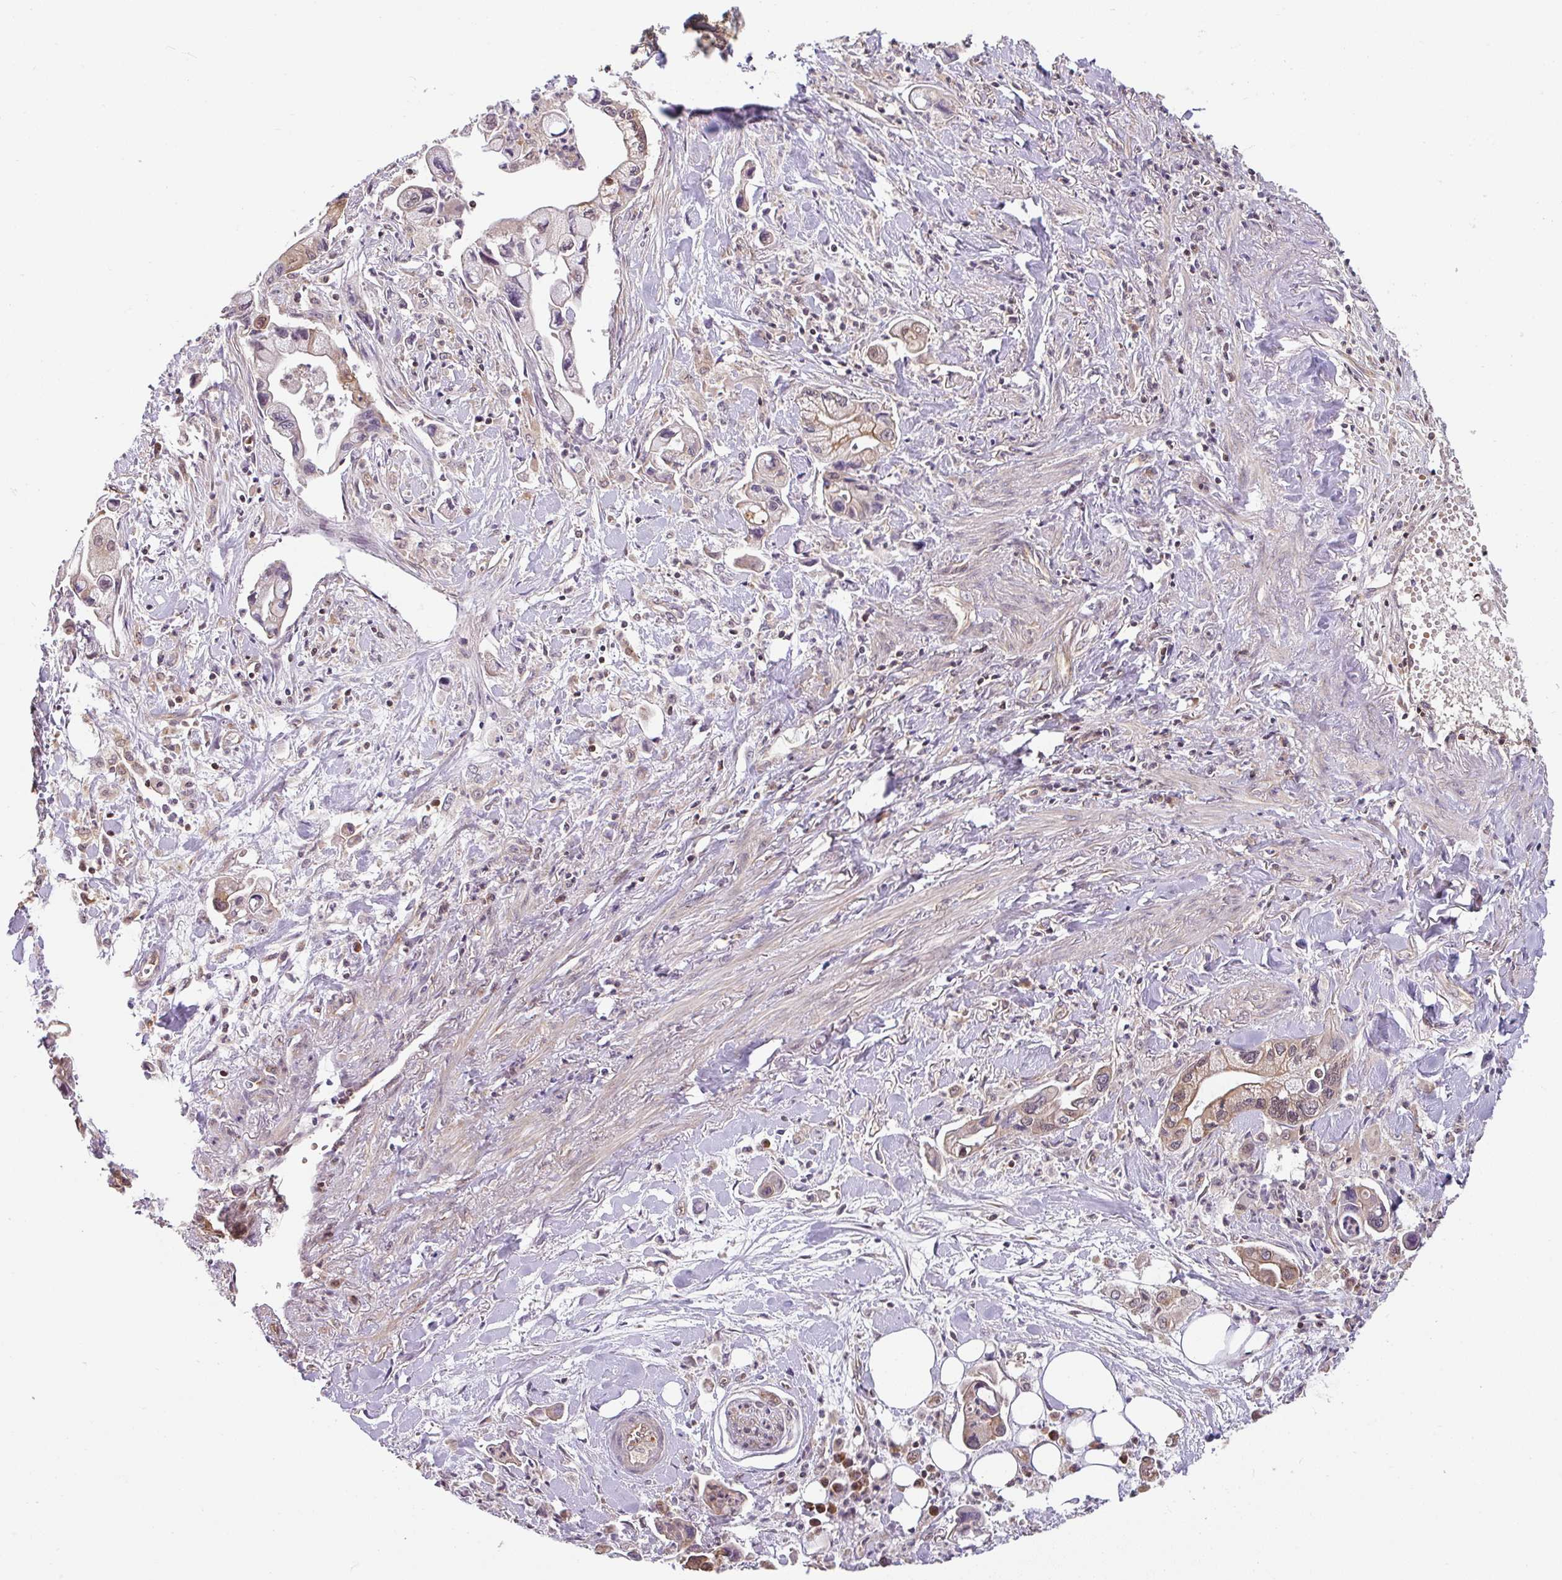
{"staining": {"intensity": "weak", "quantity": "25%-75%", "location": "cytoplasmic/membranous,nuclear"}, "tissue": "pancreatic cancer", "cell_type": "Tumor cells", "image_type": "cancer", "snomed": [{"axis": "morphology", "description": "Adenocarcinoma, NOS"}, {"axis": "topography", "description": "Pancreas"}], "caption": "The immunohistochemical stain shows weak cytoplasmic/membranous and nuclear positivity in tumor cells of adenocarcinoma (pancreatic) tissue. (DAB (3,3'-diaminobenzidine) = brown stain, brightfield microscopy at high magnification).", "gene": "SHB", "patient": {"sex": "male", "age": 61}}